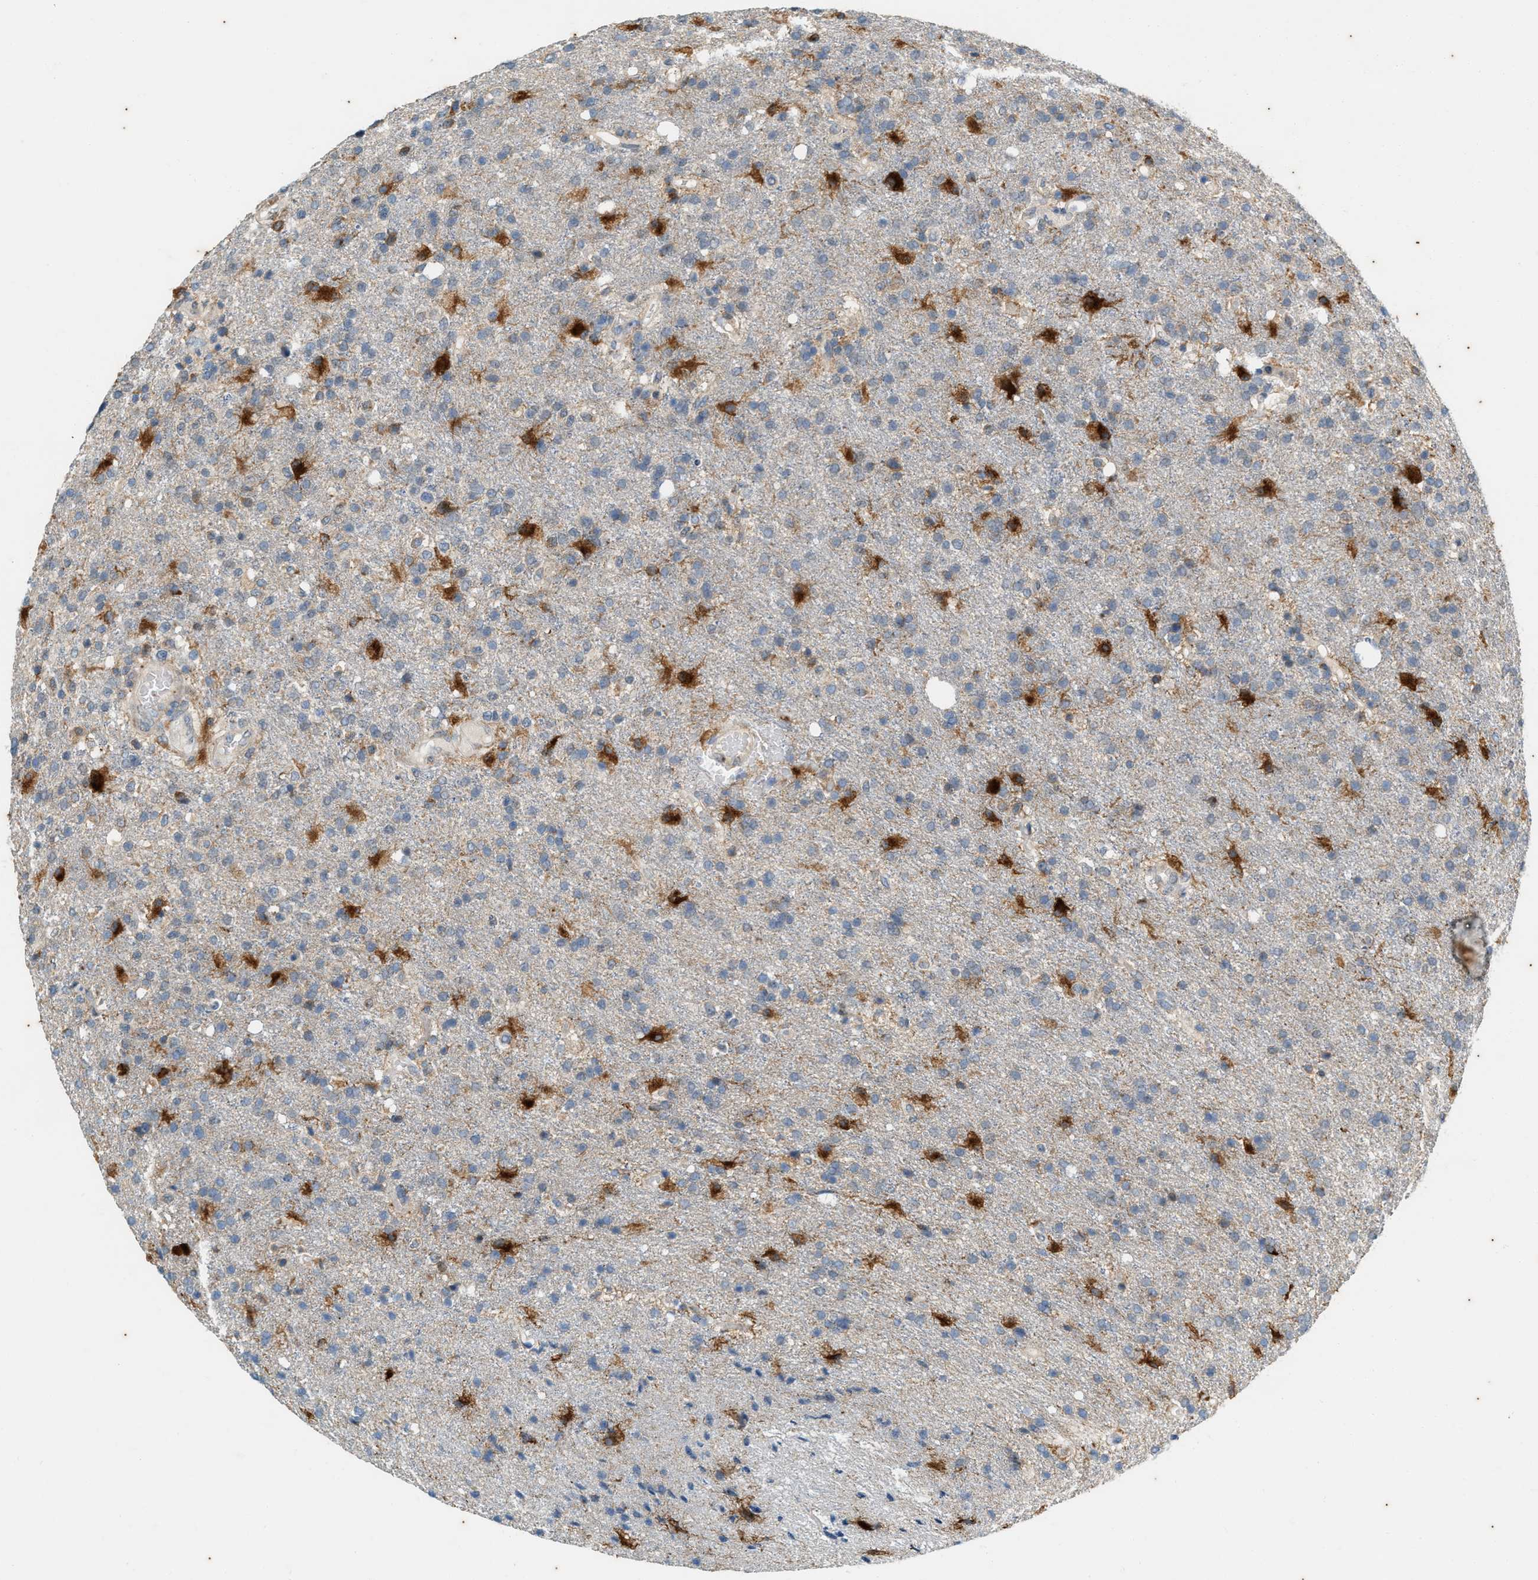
{"staining": {"intensity": "strong", "quantity": "25%-75%", "location": "cytoplasmic/membranous"}, "tissue": "glioma", "cell_type": "Tumor cells", "image_type": "cancer", "snomed": [{"axis": "morphology", "description": "Glioma, malignant, High grade"}, {"axis": "topography", "description": "Brain"}], "caption": "Strong cytoplasmic/membranous protein staining is present in about 25%-75% of tumor cells in glioma. The staining is performed using DAB brown chromogen to label protein expression. The nuclei are counter-stained blue using hematoxylin.", "gene": "CHPF2", "patient": {"sex": "male", "age": 72}}